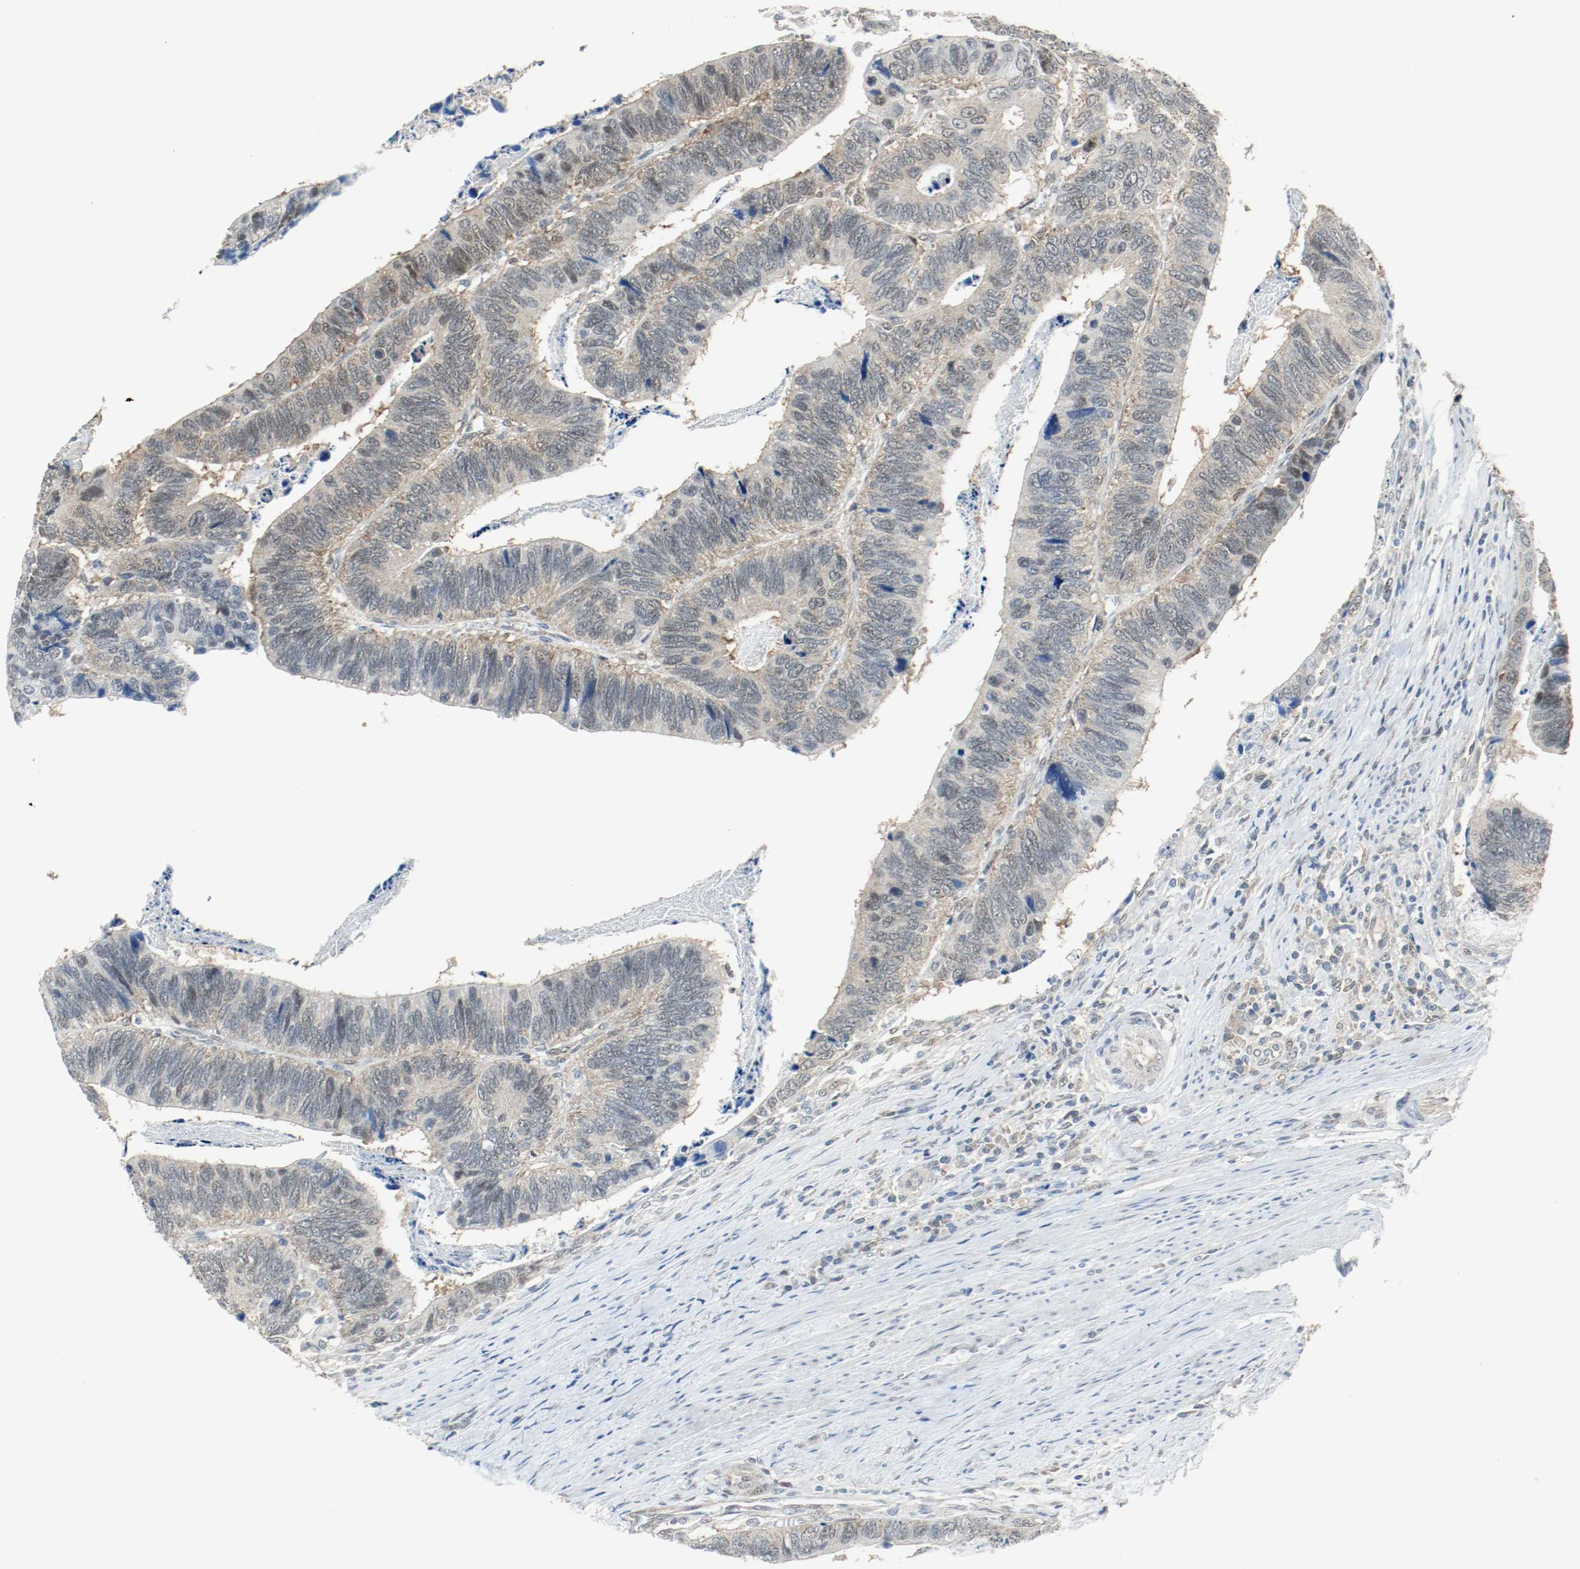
{"staining": {"intensity": "weak", "quantity": ">75%", "location": "cytoplasmic/membranous,nuclear"}, "tissue": "colorectal cancer", "cell_type": "Tumor cells", "image_type": "cancer", "snomed": [{"axis": "morphology", "description": "Adenocarcinoma, NOS"}, {"axis": "topography", "description": "Colon"}], "caption": "Protein expression analysis of adenocarcinoma (colorectal) displays weak cytoplasmic/membranous and nuclear positivity in about >75% of tumor cells. The protein of interest is stained brown, and the nuclei are stained in blue (DAB IHC with brightfield microscopy, high magnification).", "gene": "PPME1", "patient": {"sex": "male", "age": 72}}